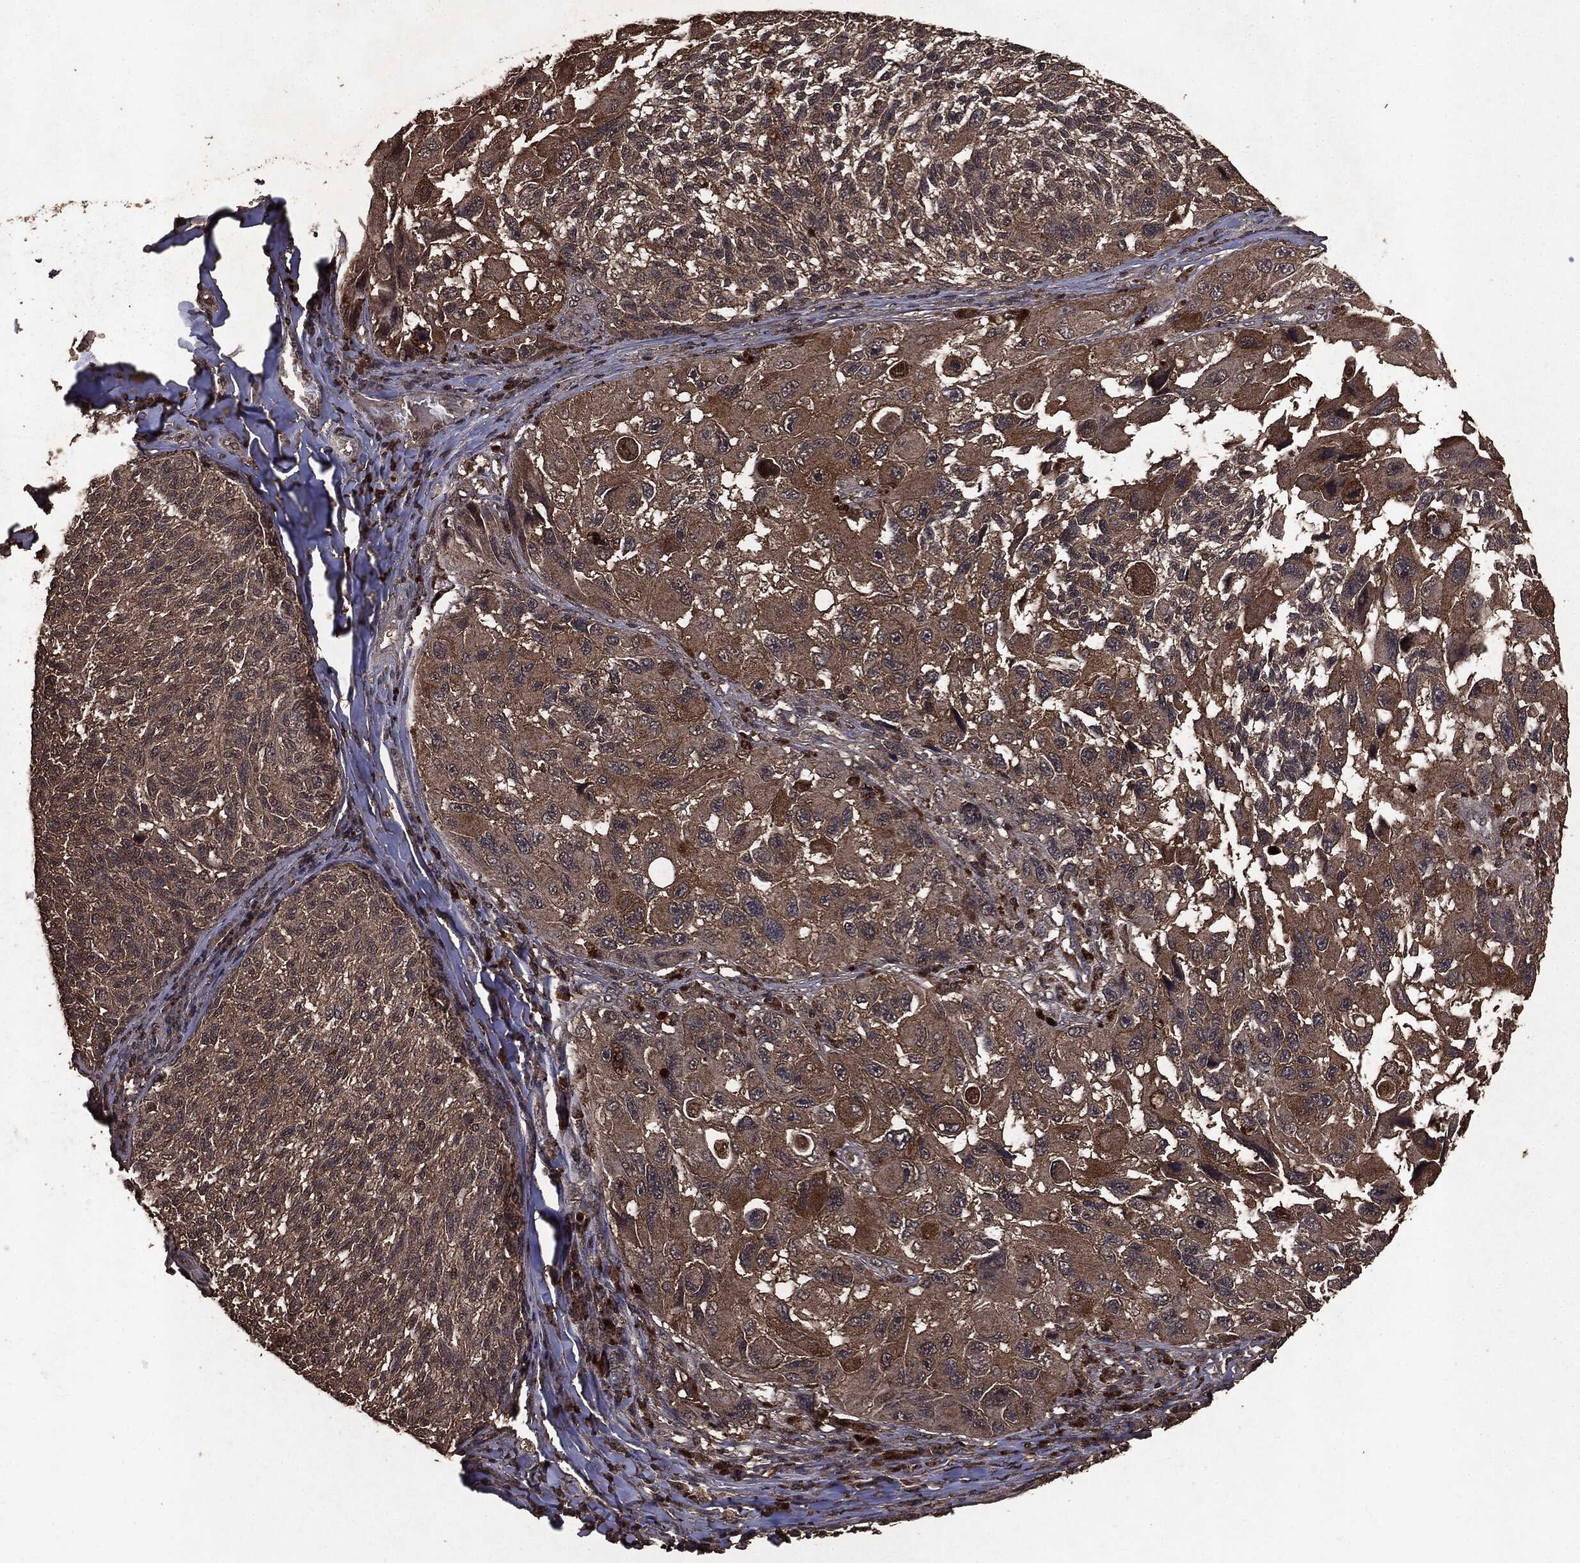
{"staining": {"intensity": "moderate", "quantity": "25%-75%", "location": "cytoplasmic/membranous"}, "tissue": "melanoma", "cell_type": "Tumor cells", "image_type": "cancer", "snomed": [{"axis": "morphology", "description": "Malignant melanoma, NOS"}, {"axis": "topography", "description": "Skin"}], "caption": "Protein positivity by immunohistochemistry demonstrates moderate cytoplasmic/membranous expression in about 25%-75% of tumor cells in melanoma.", "gene": "NME1", "patient": {"sex": "female", "age": 73}}